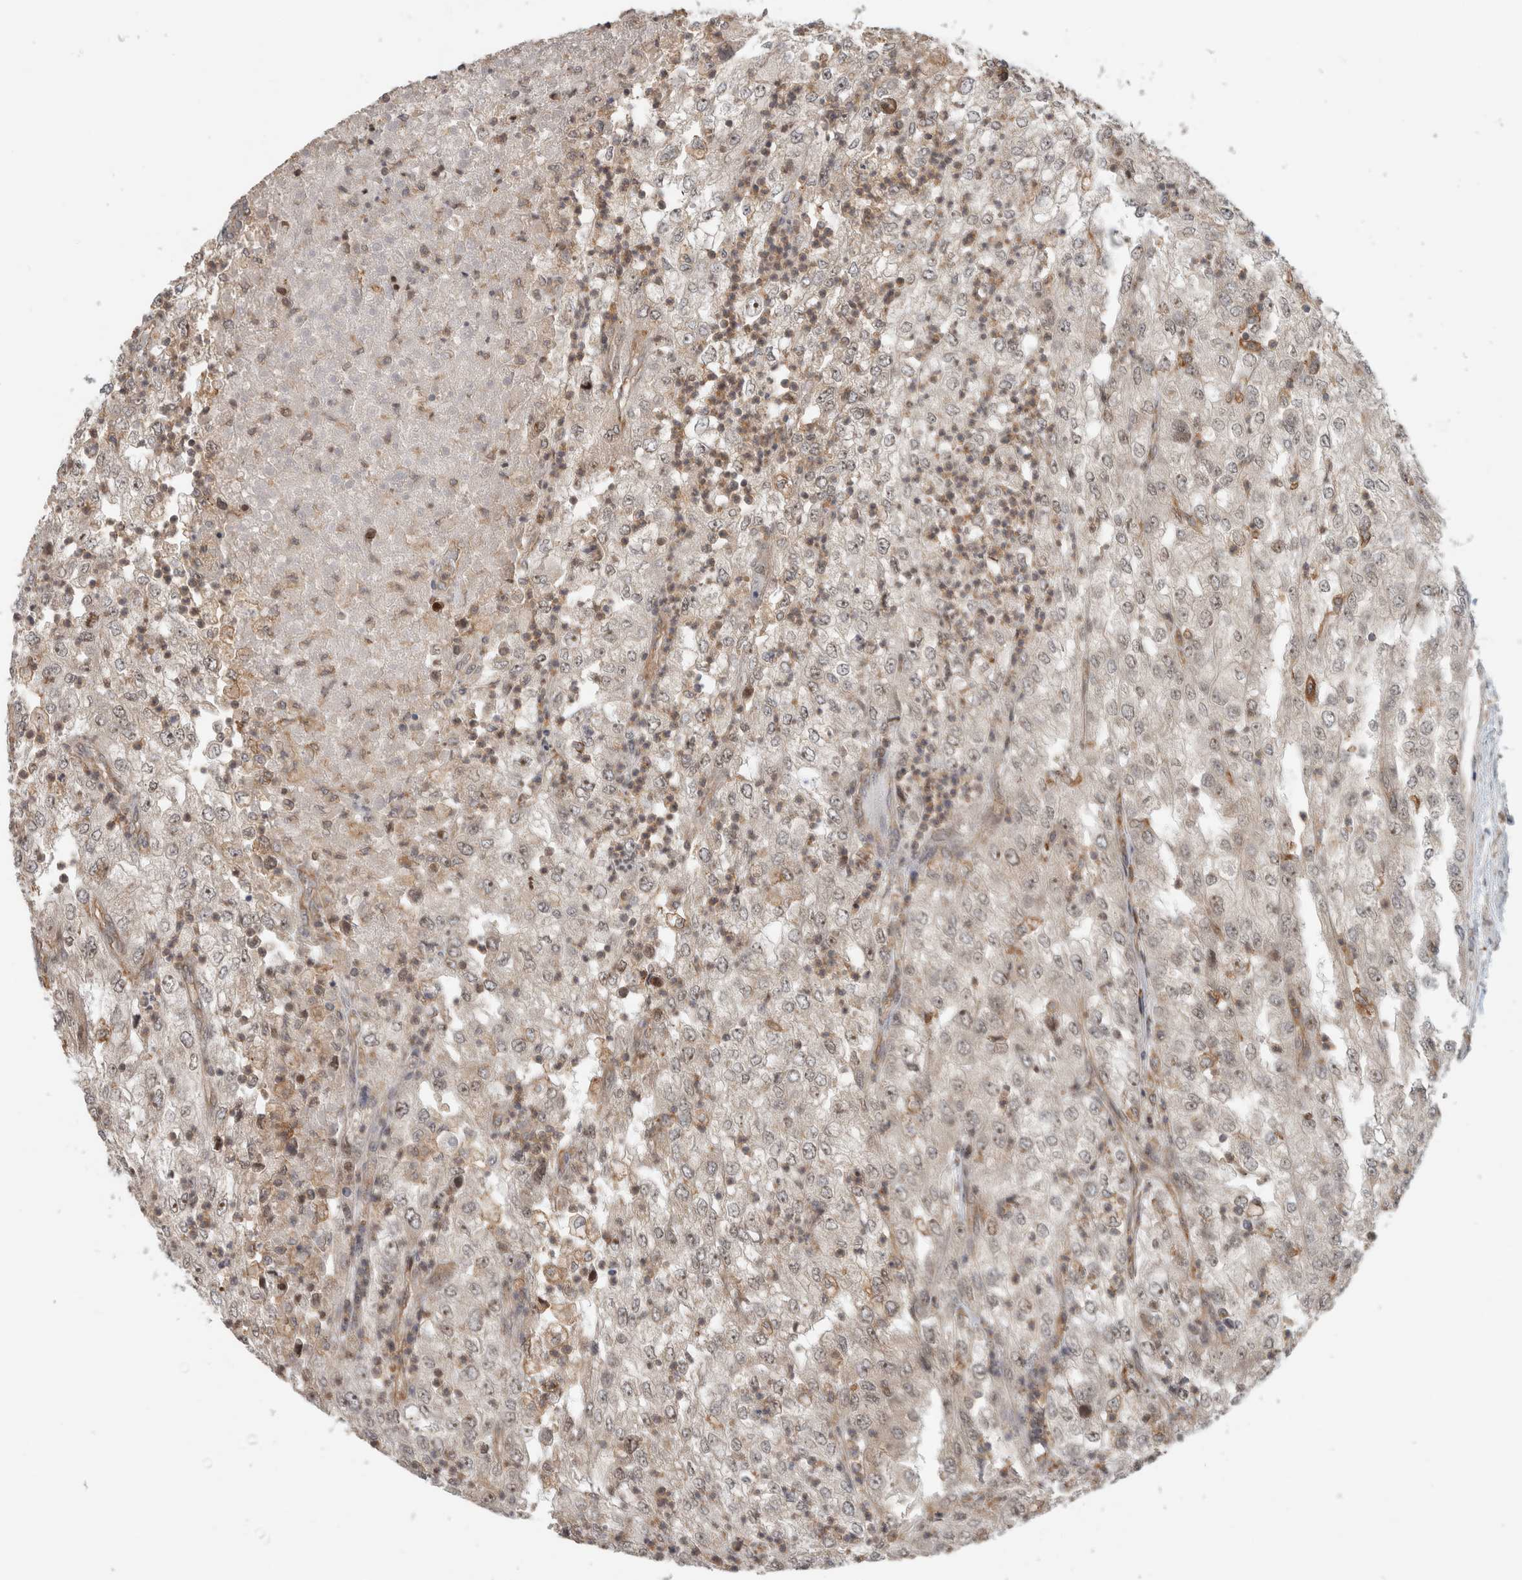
{"staining": {"intensity": "weak", "quantity": "<25%", "location": "nuclear"}, "tissue": "renal cancer", "cell_type": "Tumor cells", "image_type": "cancer", "snomed": [{"axis": "morphology", "description": "Adenocarcinoma, NOS"}, {"axis": "topography", "description": "Kidney"}], "caption": "IHC of renal adenocarcinoma shows no expression in tumor cells.", "gene": "WASF2", "patient": {"sex": "female", "age": 54}}